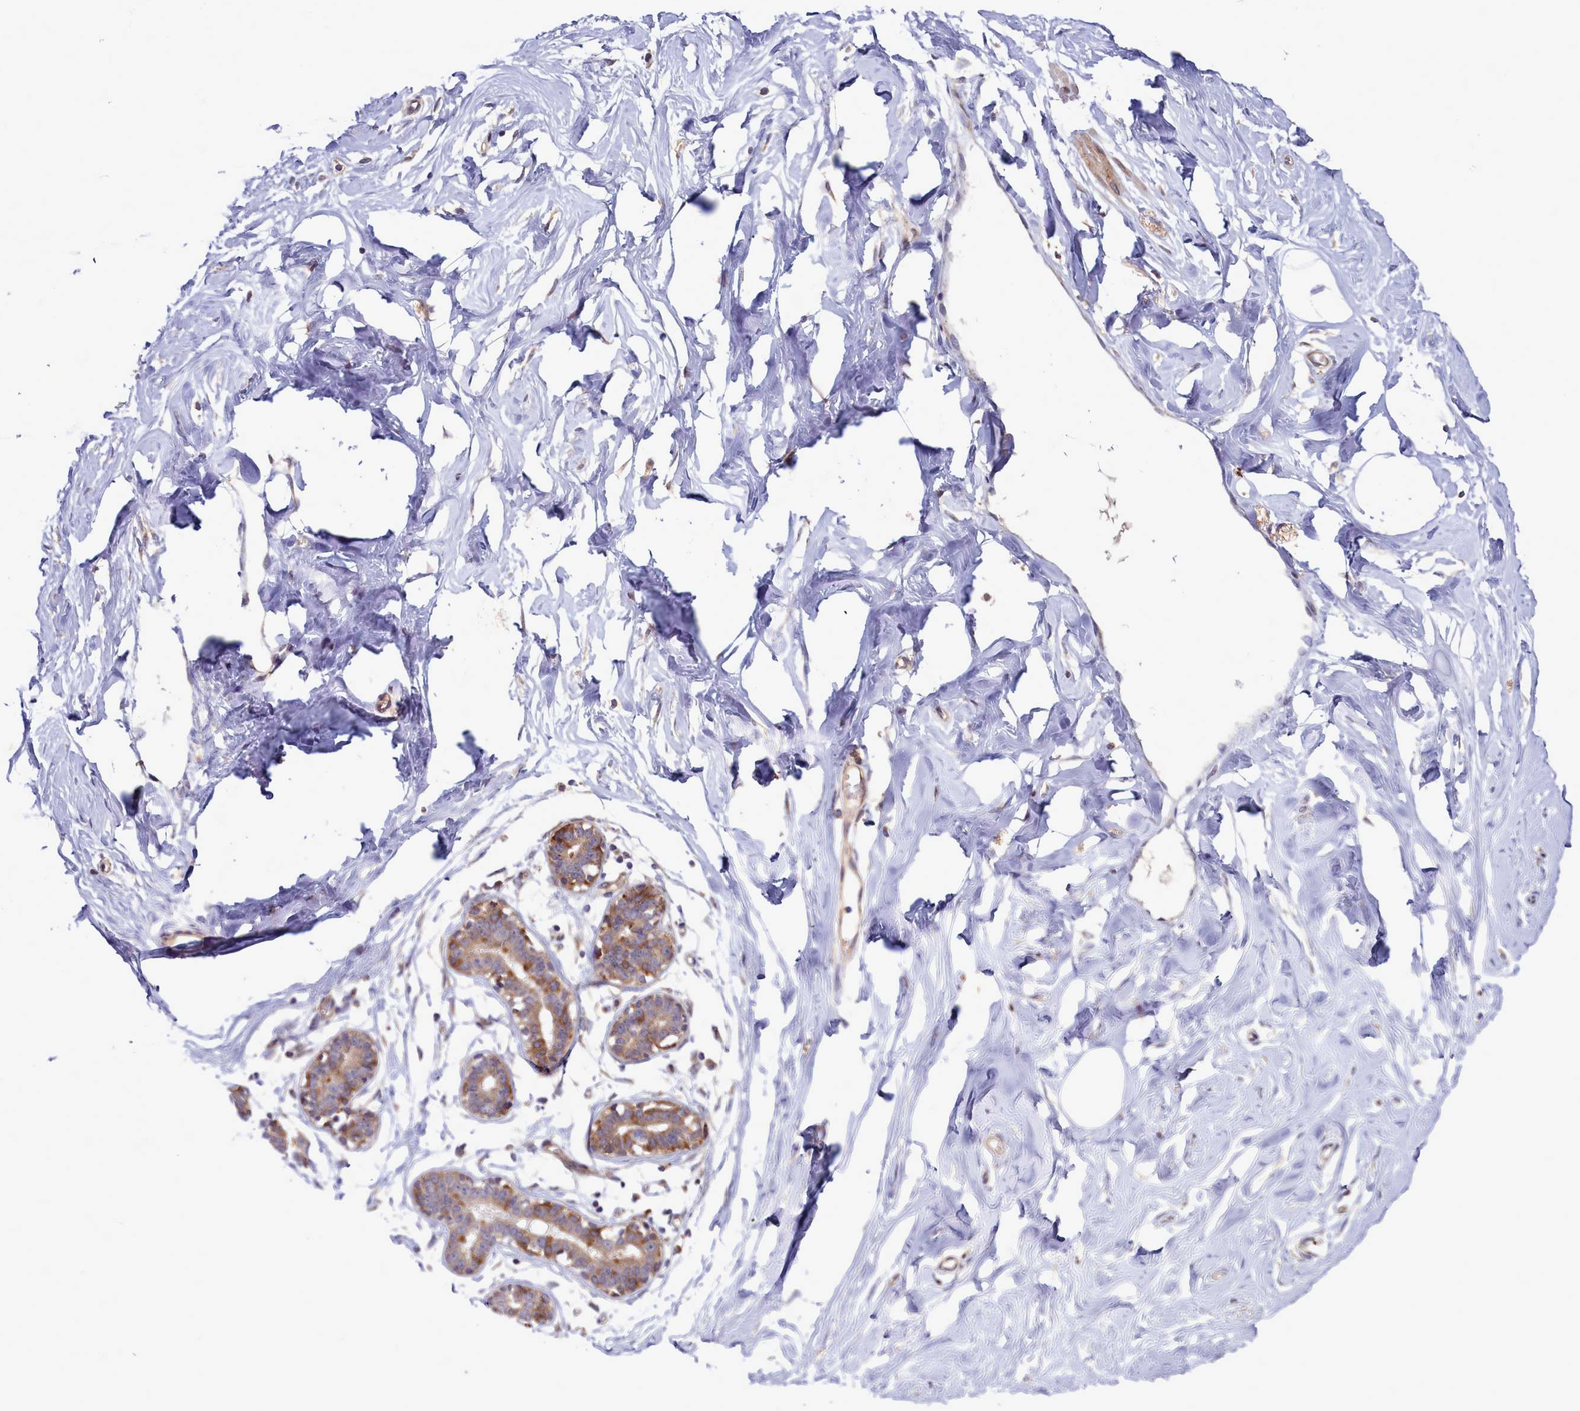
{"staining": {"intensity": "negative", "quantity": "none", "location": "none"}, "tissue": "breast", "cell_type": "Adipocytes", "image_type": "normal", "snomed": [{"axis": "morphology", "description": "Normal tissue, NOS"}, {"axis": "morphology", "description": "Adenoma, NOS"}, {"axis": "topography", "description": "Breast"}], "caption": "High power microscopy histopathology image of an immunohistochemistry (IHC) photomicrograph of unremarkable breast, revealing no significant expression in adipocytes. The staining is performed using DAB (3,3'-diaminobenzidine) brown chromogen with nuclei counter-stained in using hematoxylin.", "gene": "RAPGEF4", "patient": {"sex": "female", "age": 23}}